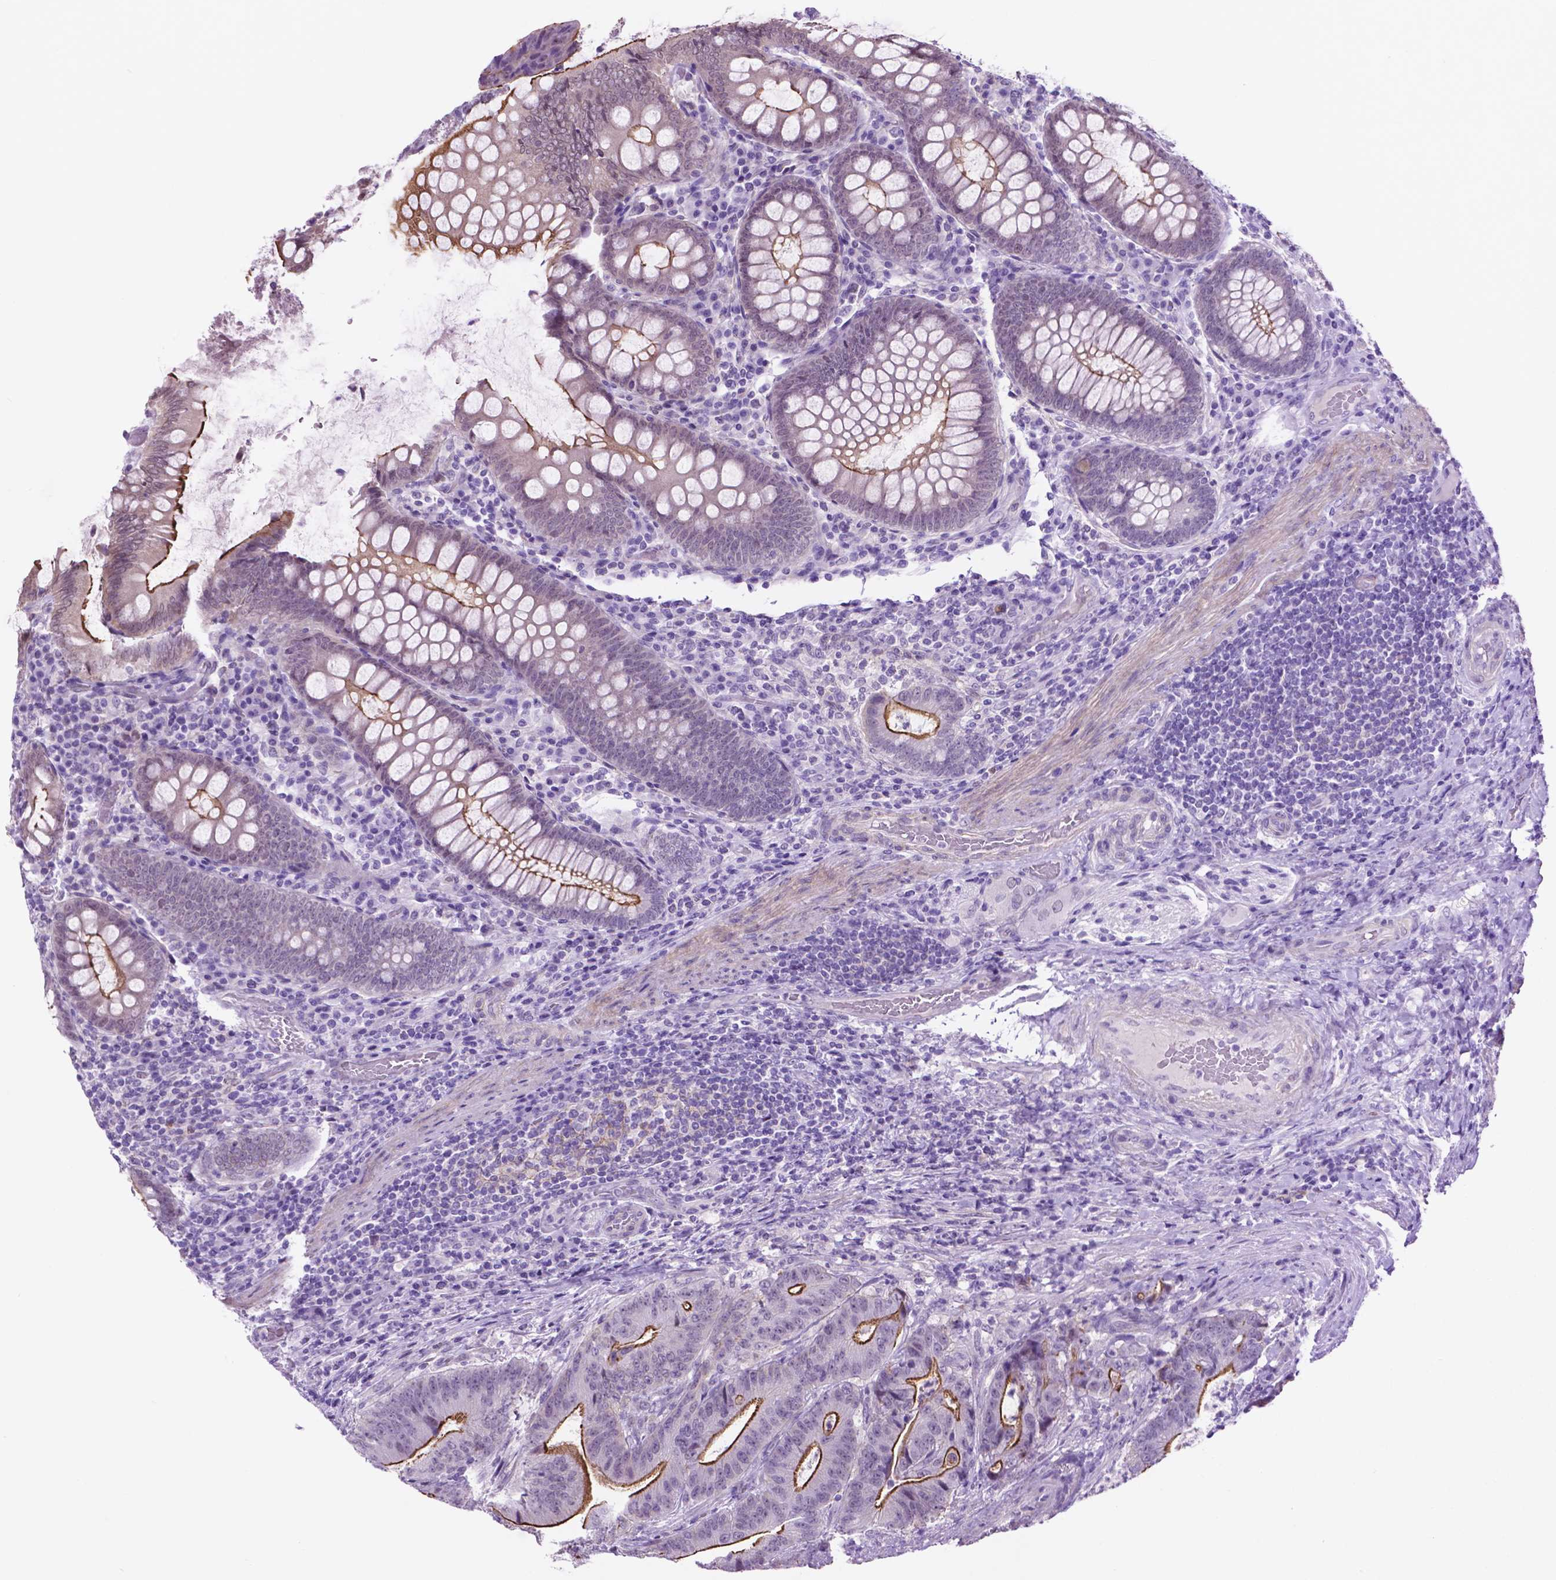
{"staining": {"intensity": "strong", "quantity": "<25%", "location": "cytoplasmic/membranous"}, "tissue": "colorectal cancer", "cell_type": "Tumor cells", "image_type": "cancer", "snomed": [{"axis": "morphology", "description": "Adenocarcinoma, NOS"}, {"axis": "topography", "description": "Colon"}], "caption": "Colorectal cancer (adenocarcinoma) was stained to show a protein in brown. There is medium levels of strong cytoplasmic/membranous staining in about <25% of tumor cells. Nuclei are stained in blue.", "gene": "ACY3", "patient": {"sex": "female", "age": 43}}